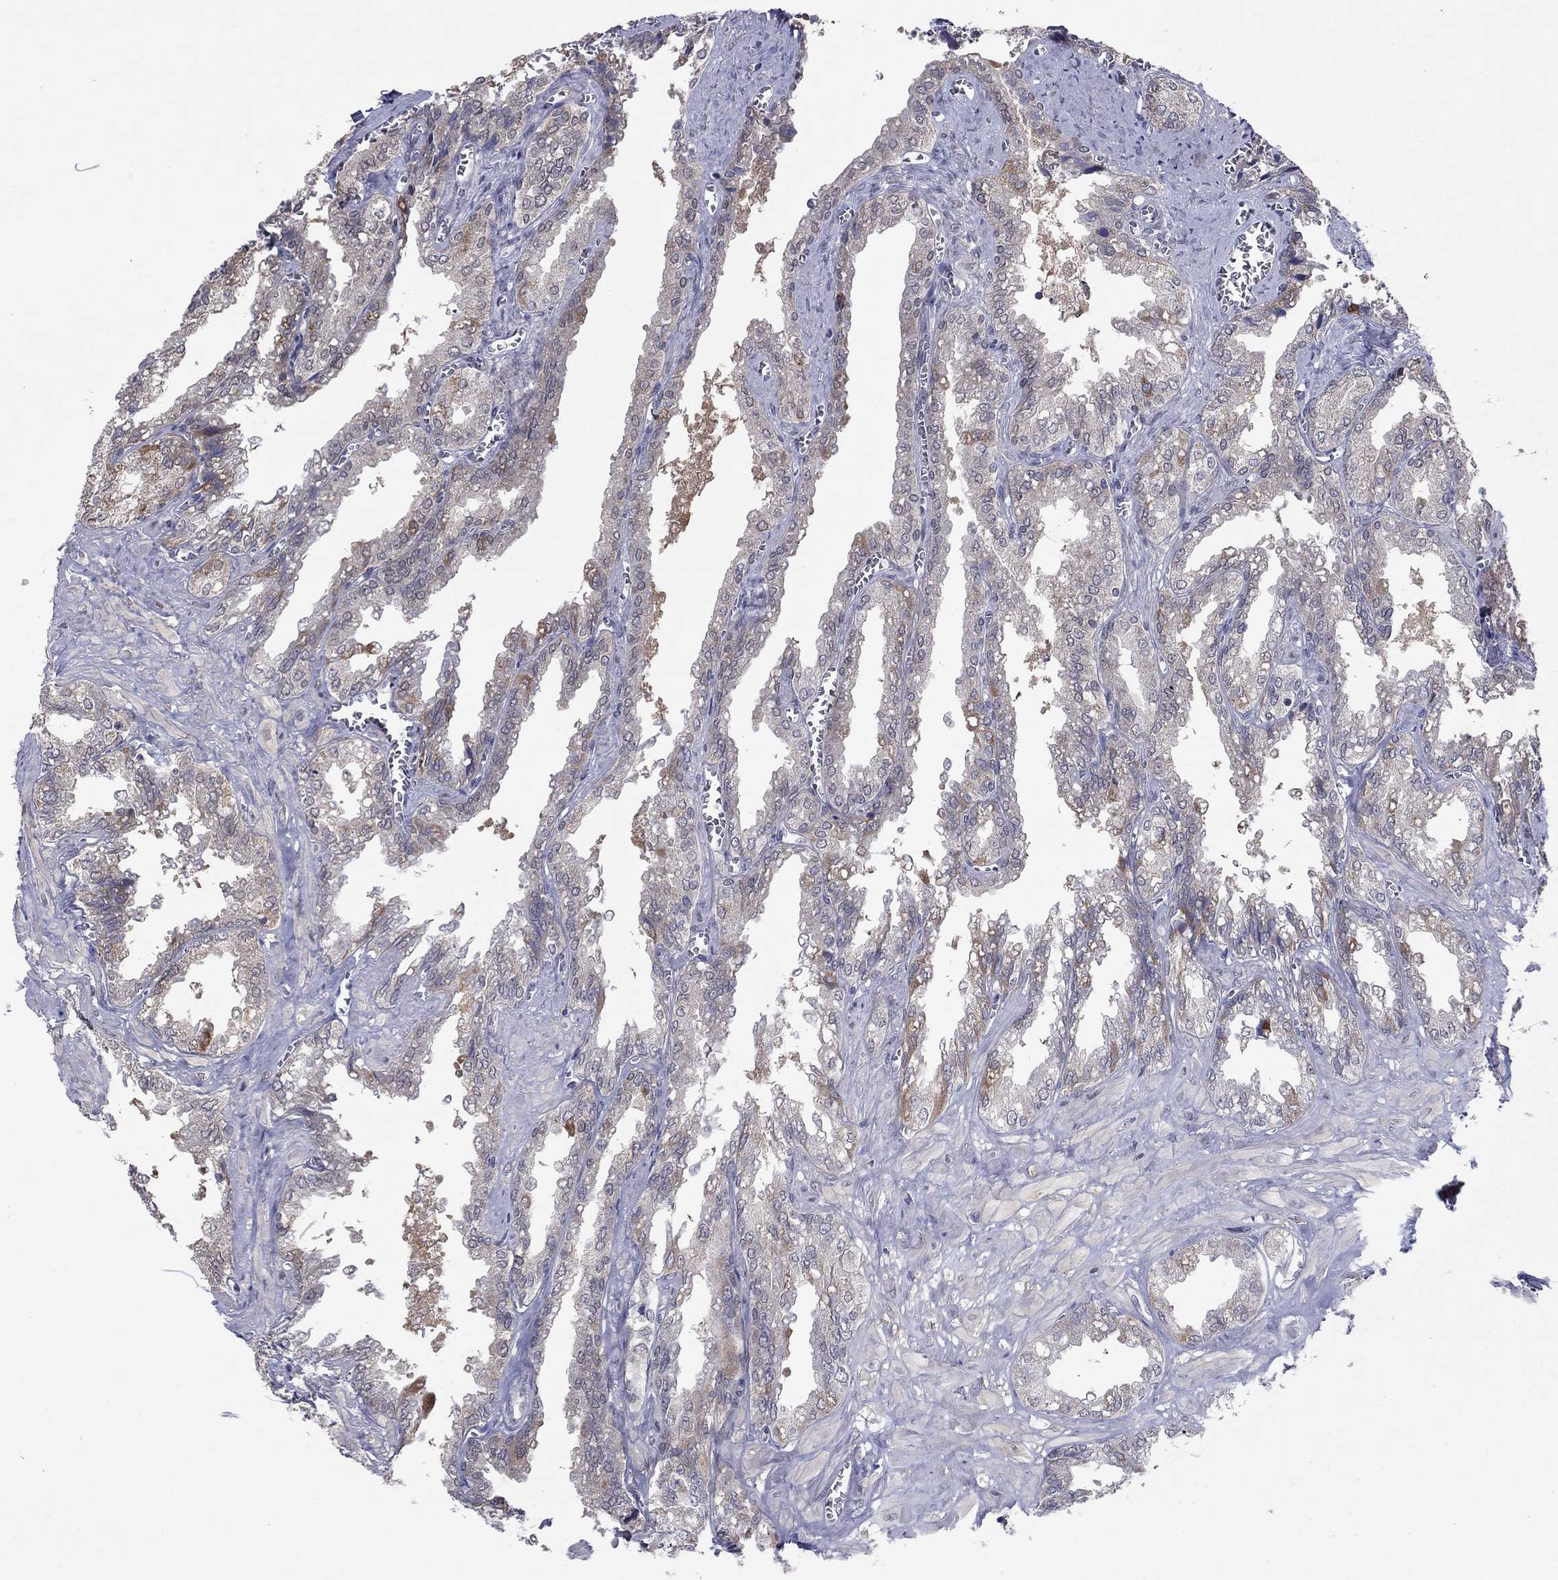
{"staining": {"intensity": "moderate", "quantity": "<25%", "location": "cytoplasmic/membranous"}, "tissue": "seminal vesicle", "cell_type": "Glandular cells", "image_type": "normal", "snomed": [{"axis": "morphology", "description": "Normal tissue, NOS"}, {"axis": "topography", "description": "Seminal veicle"}], "caption": "Immunohistochemical staining of unremarkable seminal vesicle displays <25% levels of moderate cytoplasmic/membranous protein positivity in approximately <25% of glandular cells.", "gene": "GRHPR", "patient": {"sex": "male", "age": 67}}